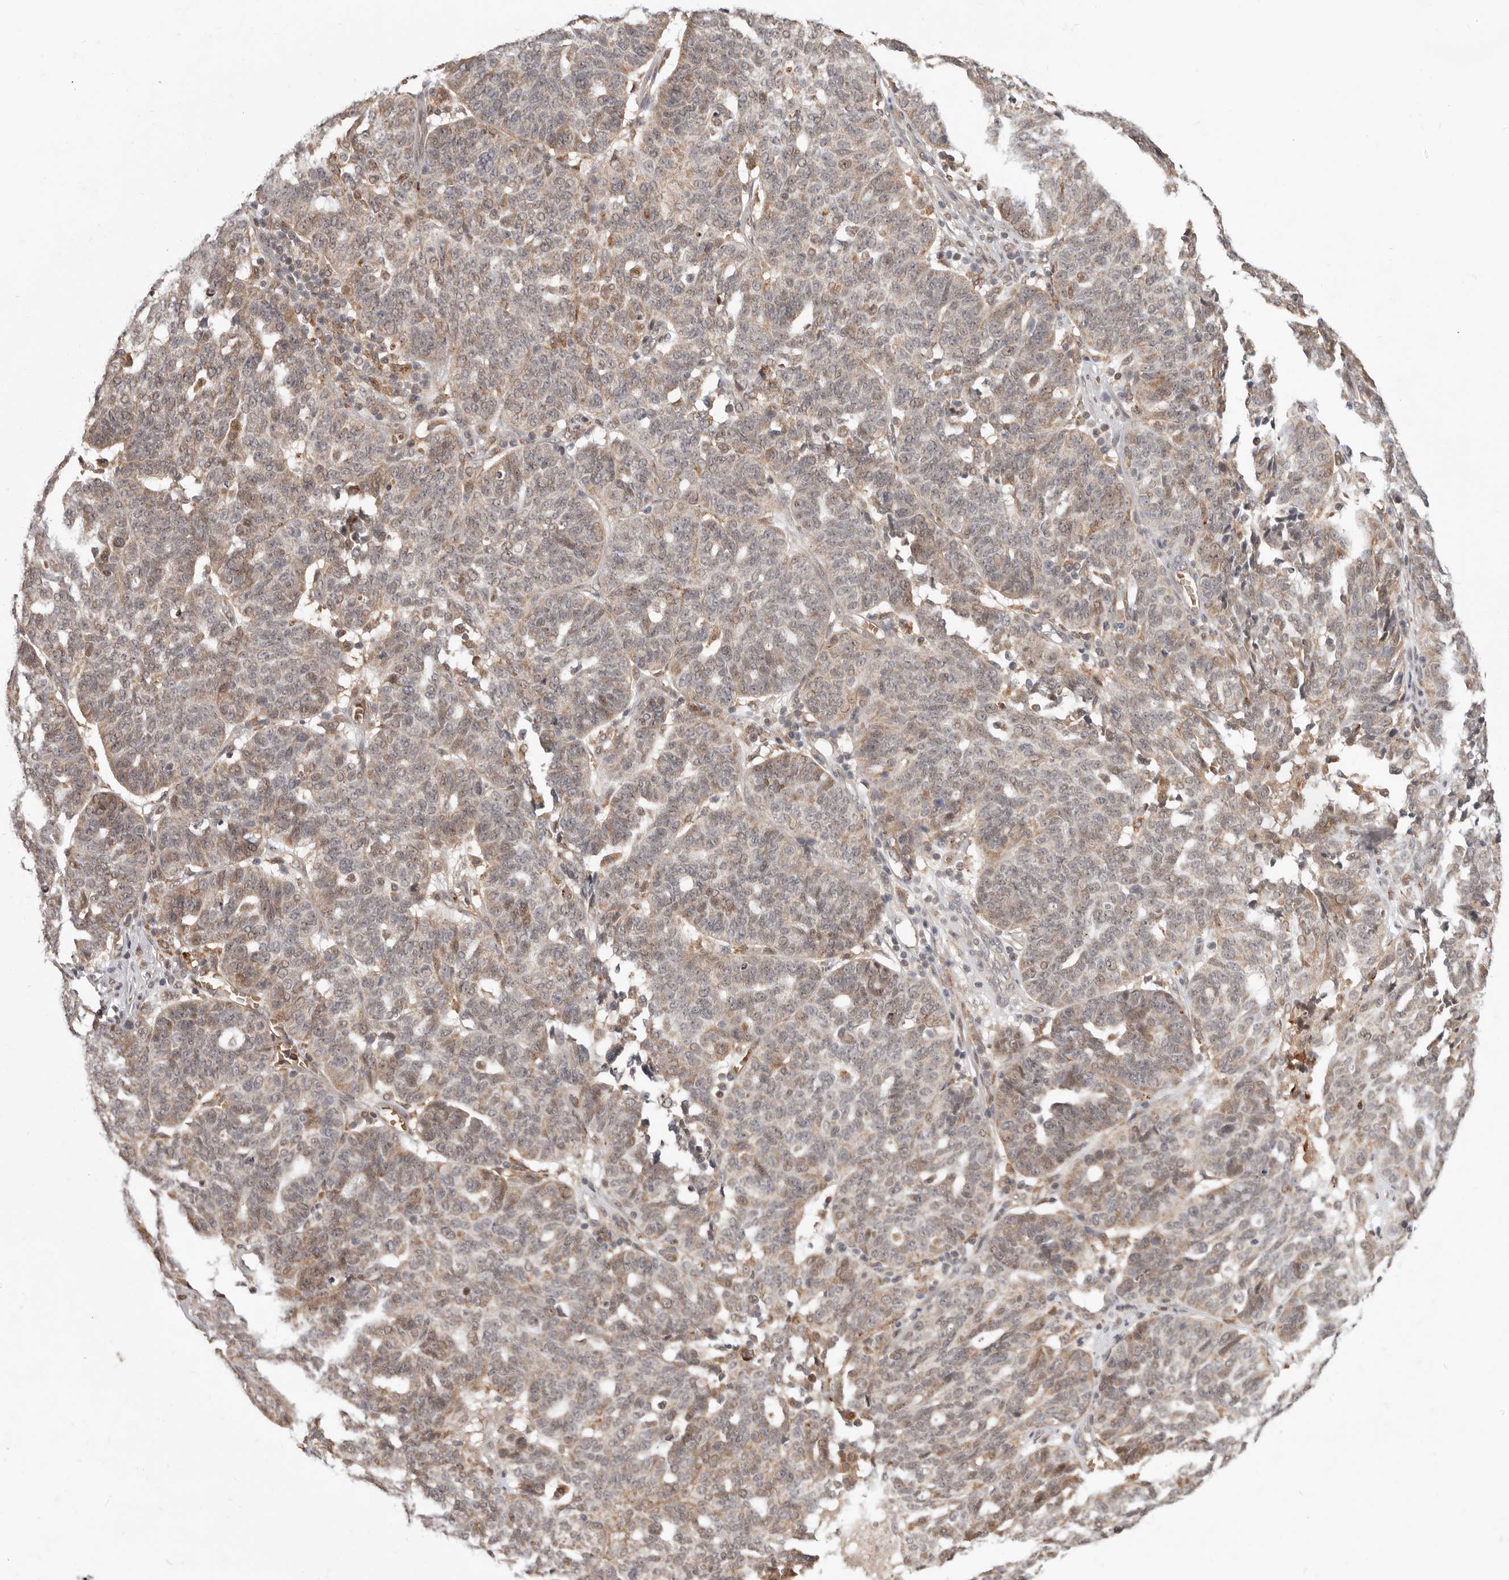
{"staining": {"intensity": "weak", "quantity": "25%-75%", "location": "cytoplasmic/membranous"}, "tissue": "ovarian cancer", "cell_type": "Tumor cells", "image_type": "cancer", "snomed": [{"axis": "morphology", "description": "Cystadenocarcinoma, serous, NOS"}, {"axis": "topography", "description": "Ovary"}], "caption": "This photomicrograph demonstrates IHC staining of human ovarian cancer (serous cystadenocarcinoma), with low weak cytoplasmic/membranous positivity in approximately 25%-75% of tumor cells.", "gene": "NCOA3", "patient": {"sex": "female", "age": 59}}